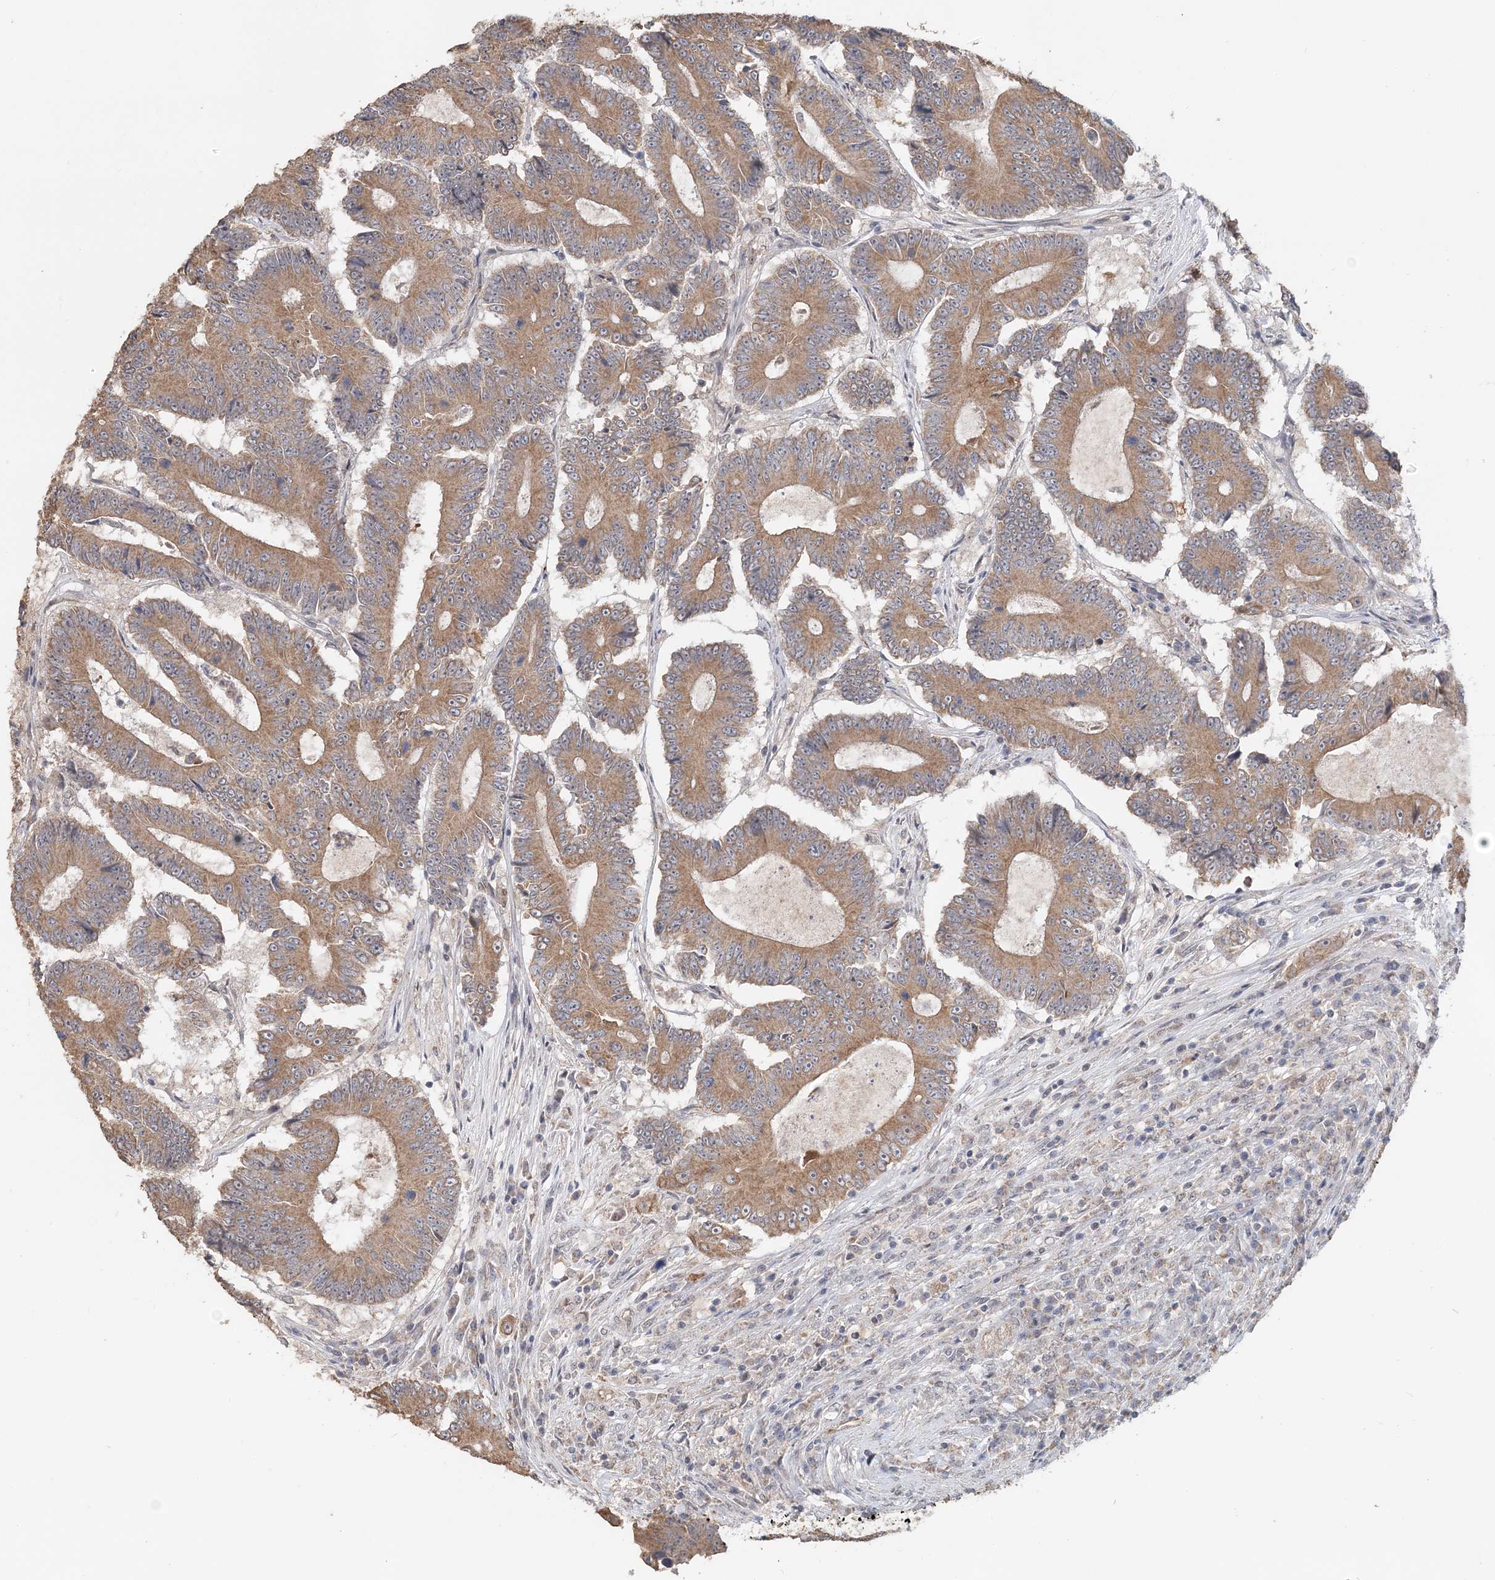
{"staining": {"intensity": "moderate", "quantity": ">75%", "location": "cytoplasmic/membranous"}, "tissue": "colorectal cancer", "cell_type": "Tumor cells", "image_type": "cancer", "snomed": [{"axis": "morphology", "description": "Adenocarcinoma, NOS"}, {"axis": "topography", "description": "Colon"}], "caption": "Colorectal cancer was stained to show a protein in brown. There is medium levels of moderate cytoplasmic/membranous staining in approximately >75% of tumor cells.", "gene": "FBXO38", "patient": {"sex": "male", "age": 83}}